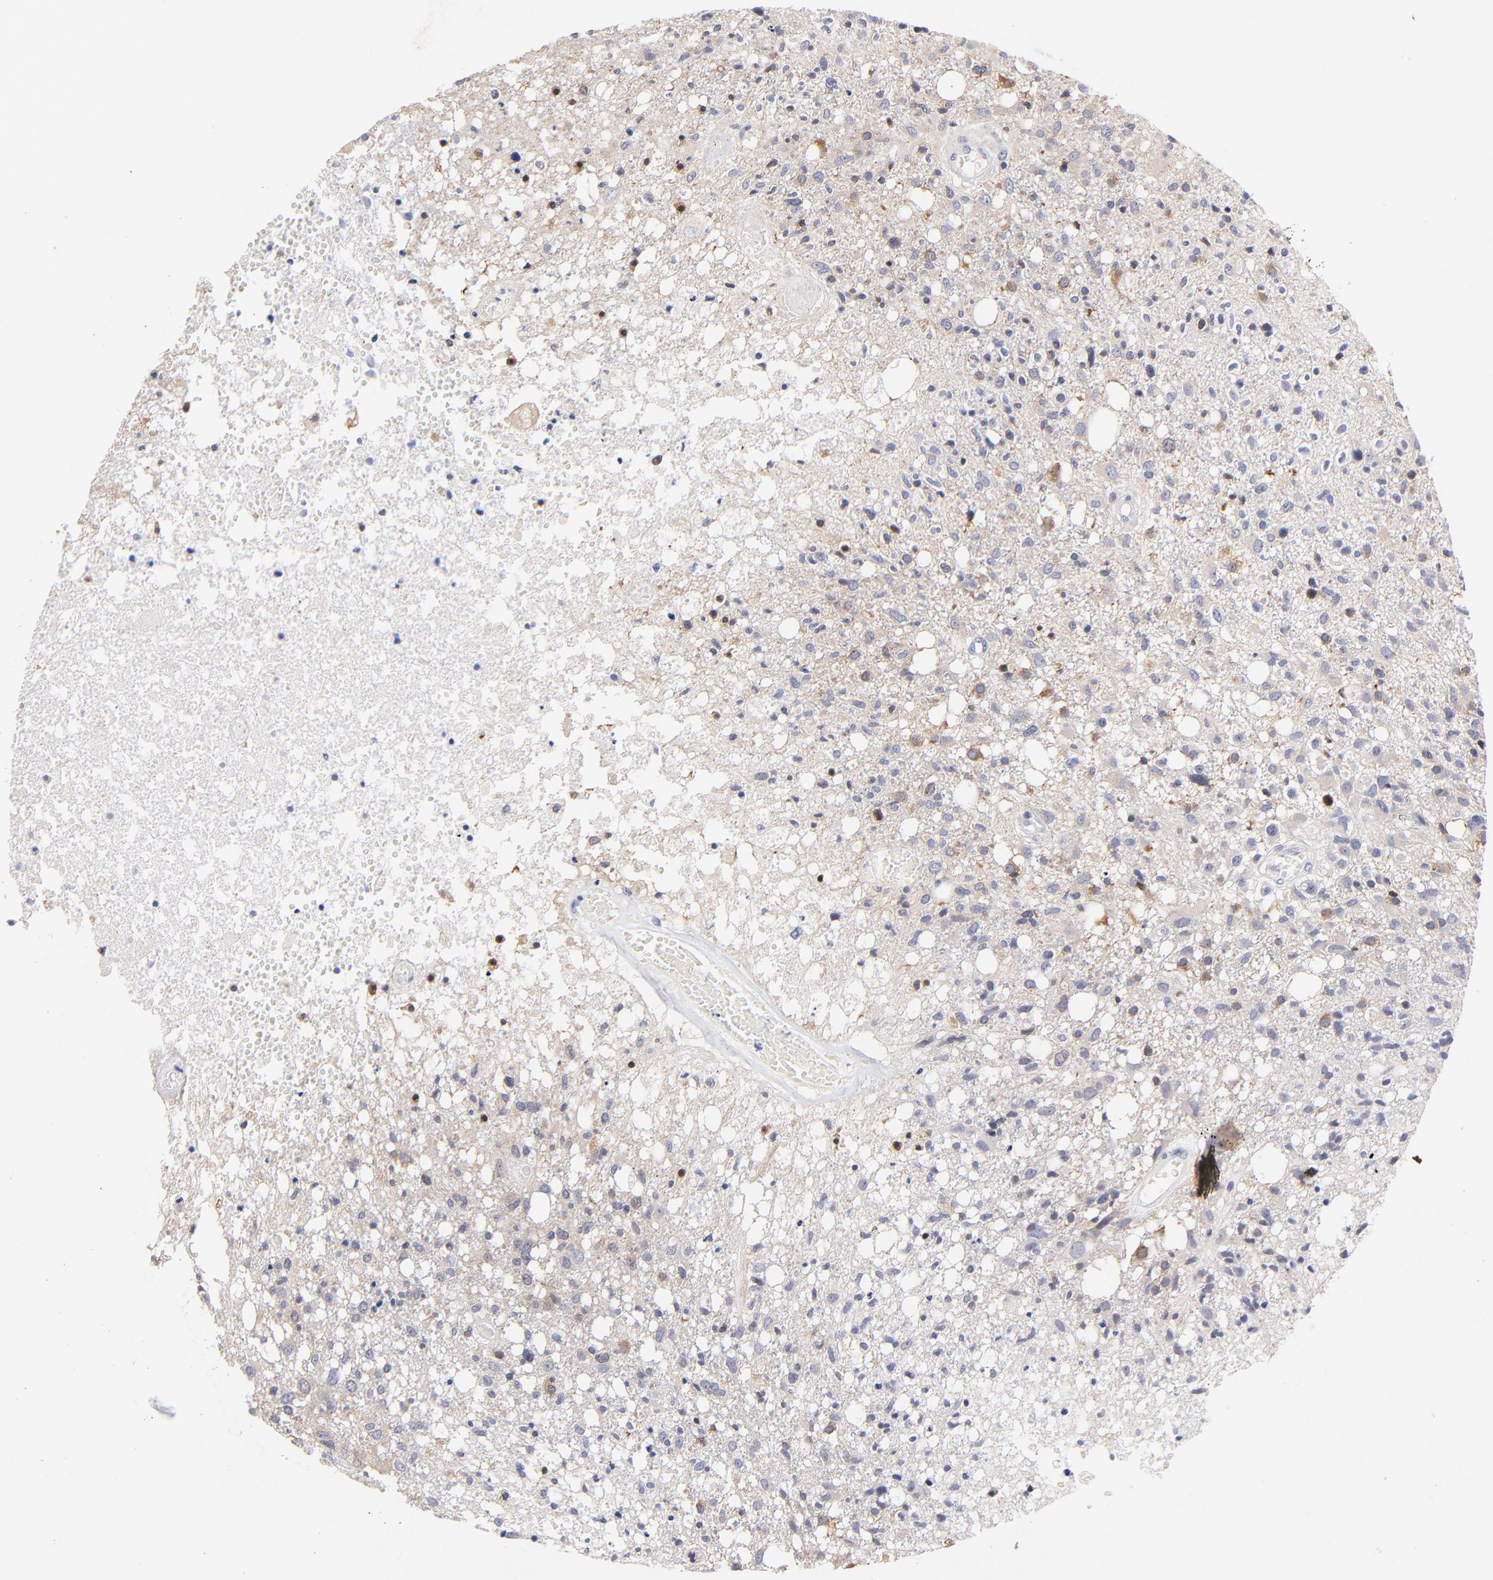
{"staining": {"intensity": "moderate", "quantity": "<25%", "location": "cytoplasmic/membranous"}, "tissue": "glioma", "cell_type": "Tumor cells", "image_type": "cancer", "snomed": [{"axis": "morphology", "description": "Glioma, malignant, High grade"}, {"axis": "topography", "description": "Cerebral cortex"}], "caption": "A brown stain shows moderate cytoplasmic/membranous positivity of a protein in human malignant glioma (high-grade) tumor cells. (Brightfield microscopy of DAB IHC at high magnification).", "gene": "ZNF155", "patient": {"sex": "male", "age": 76}}